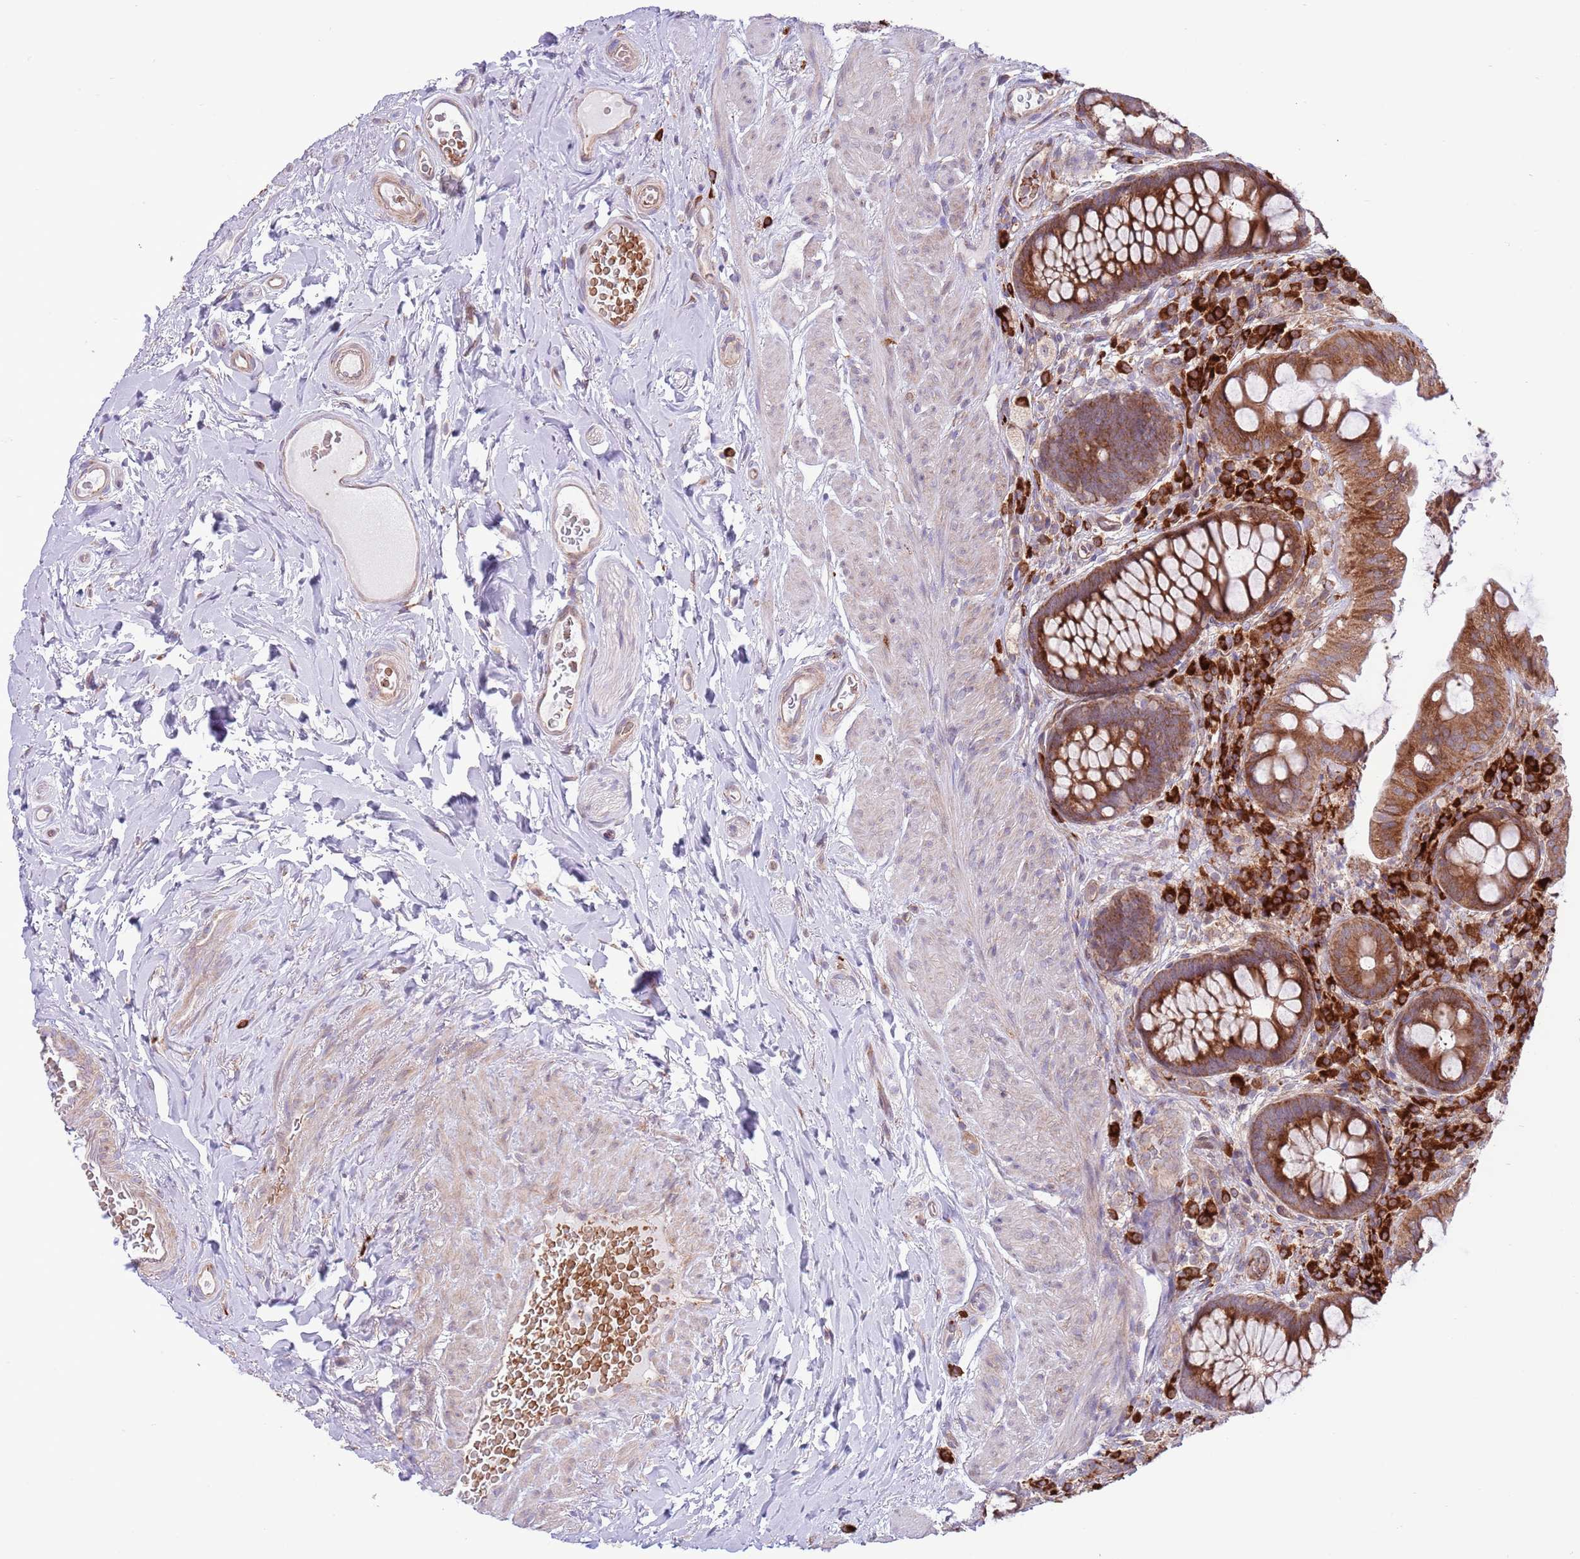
{"staining": {"intensity": "moderate", "quantity": ">75%", "location": "cytoplasmic/membranous"}, "tissue": "rectum", "cell_type": "Glandular cells", "image_type": "normal", "snomed": [{"axis": "morphology", "description": "Normal tissue, NOS"}, {"axis": "topography", "description": "Rectum"}, {"axis": "topography", "description": "Peripheral nerve tissue"}], "caption": "This image demonstrates benign rectum stained with immunohistochemistry (IHC) to label a protein in brown. The cytoplasmic/membranous of glandular cells show moderate positivity for the protein. Nuclei are counter-stained blue.", "gene": "DAND5", "patient": {"sex": "female", "age": 69}}